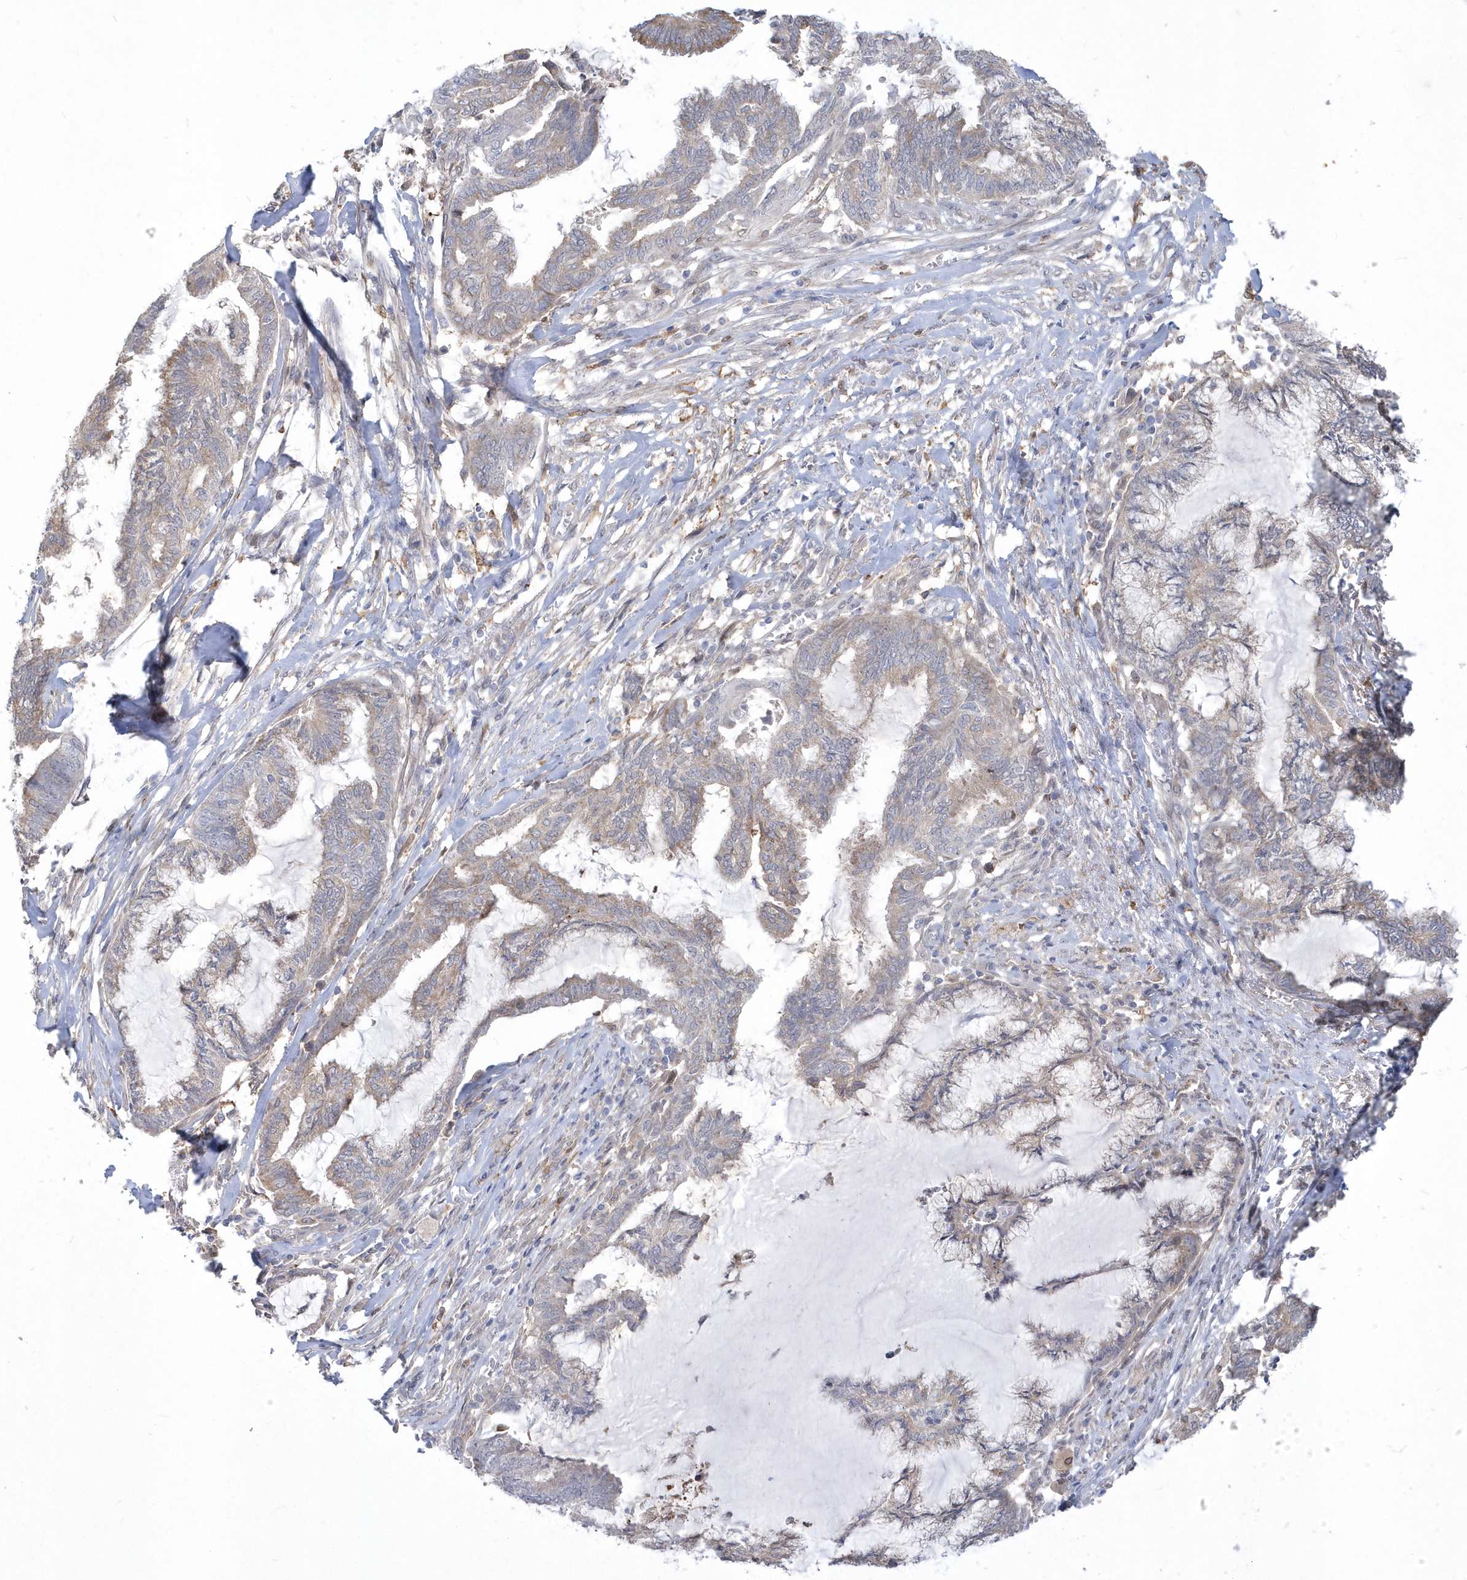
{"staining": {"intensity": "weak", "quantity": "25%-75%", "location": "cytoplasmic/membranous"}, "tissue": "endometrial cancer", "cell_type": "Tumor cells", "image_type": "cancer", "snomed": [{"axis": "morphology", "description": "Adenocarcinoma, NOS"}, {"axis": "topography", "description": "Endometrium"}], "caption": "Immunohistochemical staining of adenocarcinoma (endometrial) displays low levels of weak cytoplasmic/membranous expression in approximately 25%-75% of tumor cells. (Stains: DAB (3,3'-diaminobenzidine) in brown, nuclei in blue, Microscopy: brightfield microscopy at high magnification).", "gene": "TSPEAR", "patient": {"sex": "female", "age": 86}}